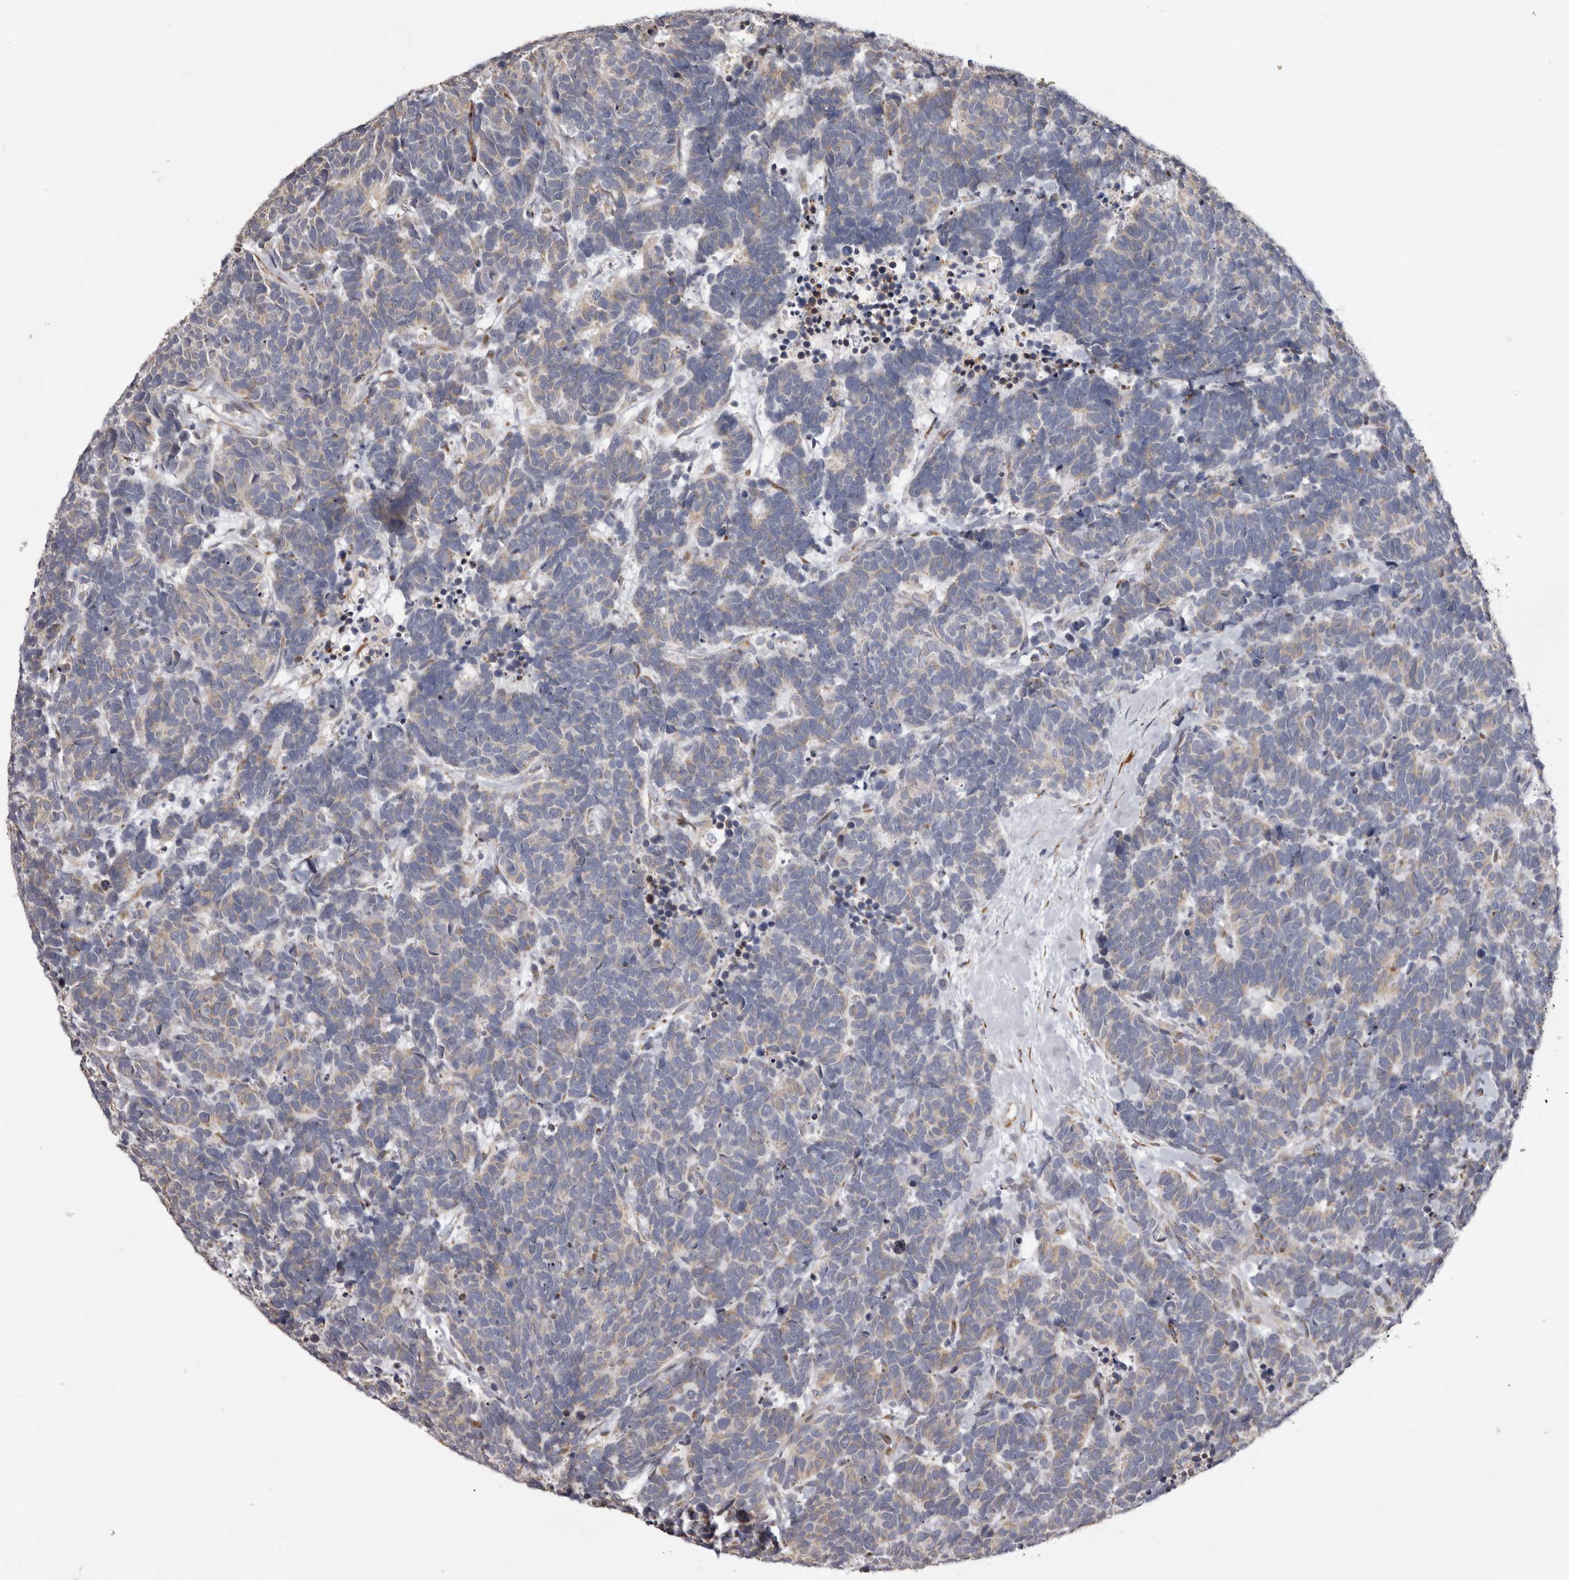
{"staining": {"intensity": "weak", "quantity": "<25%", "location": "cytoplasmic/membranous"}, "tissue": "carcinoid", "cell_type": "Tumor cells", "image_type": "cancer", "snomed": [{"axis": "morphology", "description": "Carcinoma, NOS"}, {"axis": "morphology", "description": "Carcinoid, malignant, NOS"}, {"axis": "topography", "description": "Urinary bladder"}], "caption": "Immunohistochemistry of human carcinoma shows no staining in tumor cells.", "gene": "PIGX", "patient": {"sex": "male", "age": 57}}